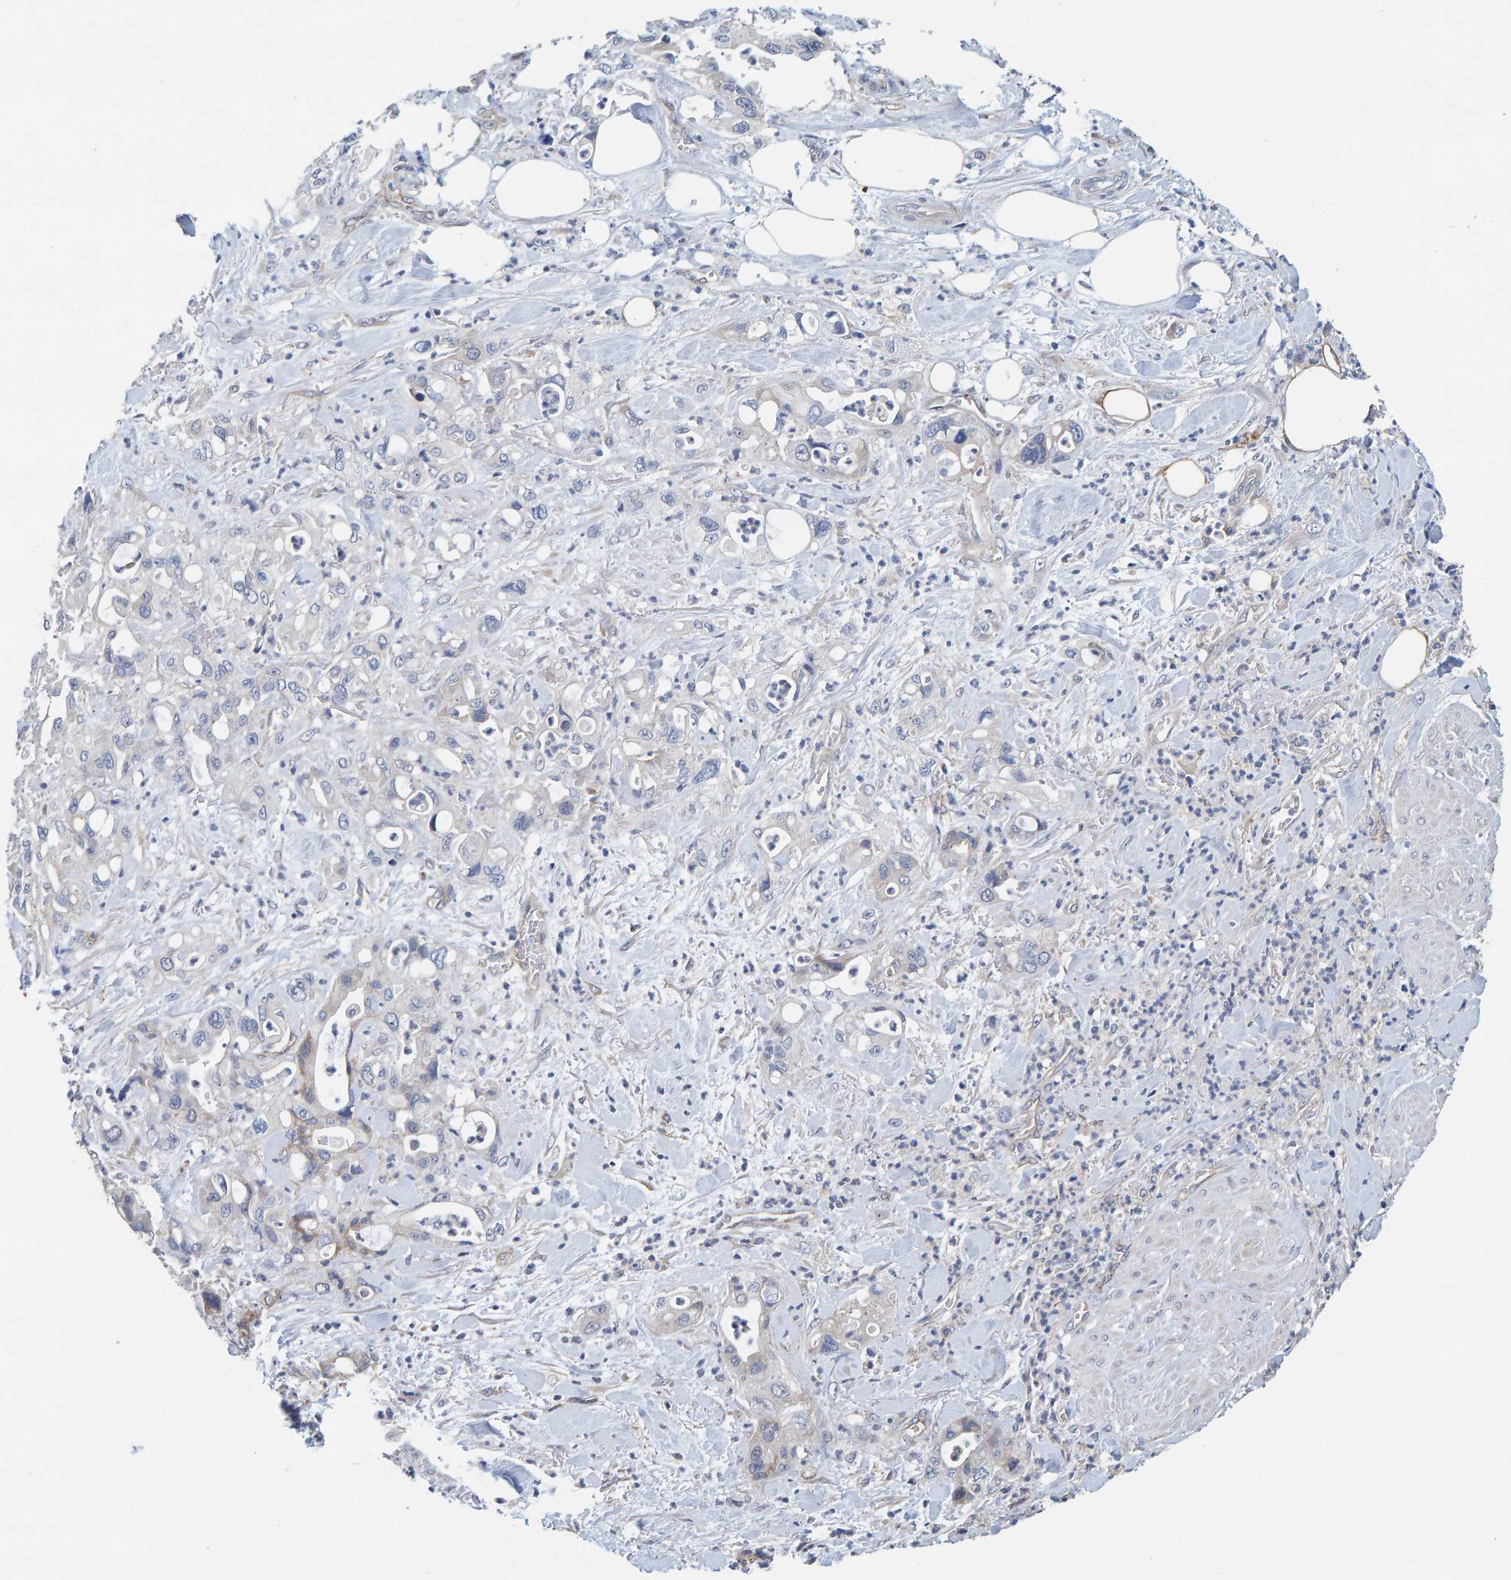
{"staining": {"intensity": "negative", "quantity": "none", "location": "none"}, "tissue": "pancreatic cancer", "cell_type": "Tumor cells", "image_type": "cancer", "snomed": [{"axis": "morphology", "description": "Adenocarcinoma, NOS"}, {"axis": "topography", "description": "Pancreas"}], "caption": "A high-resolution histopathology image shows IHC staining of pancreatic adenocarcinoma, which demonstrates no significant staining in tumor cells. (DAB immunohistochemistry visualized using brightfield microscopy, high magnification).", "gene": "RGP1", "patient": {"sex": "male", "age": 70}}